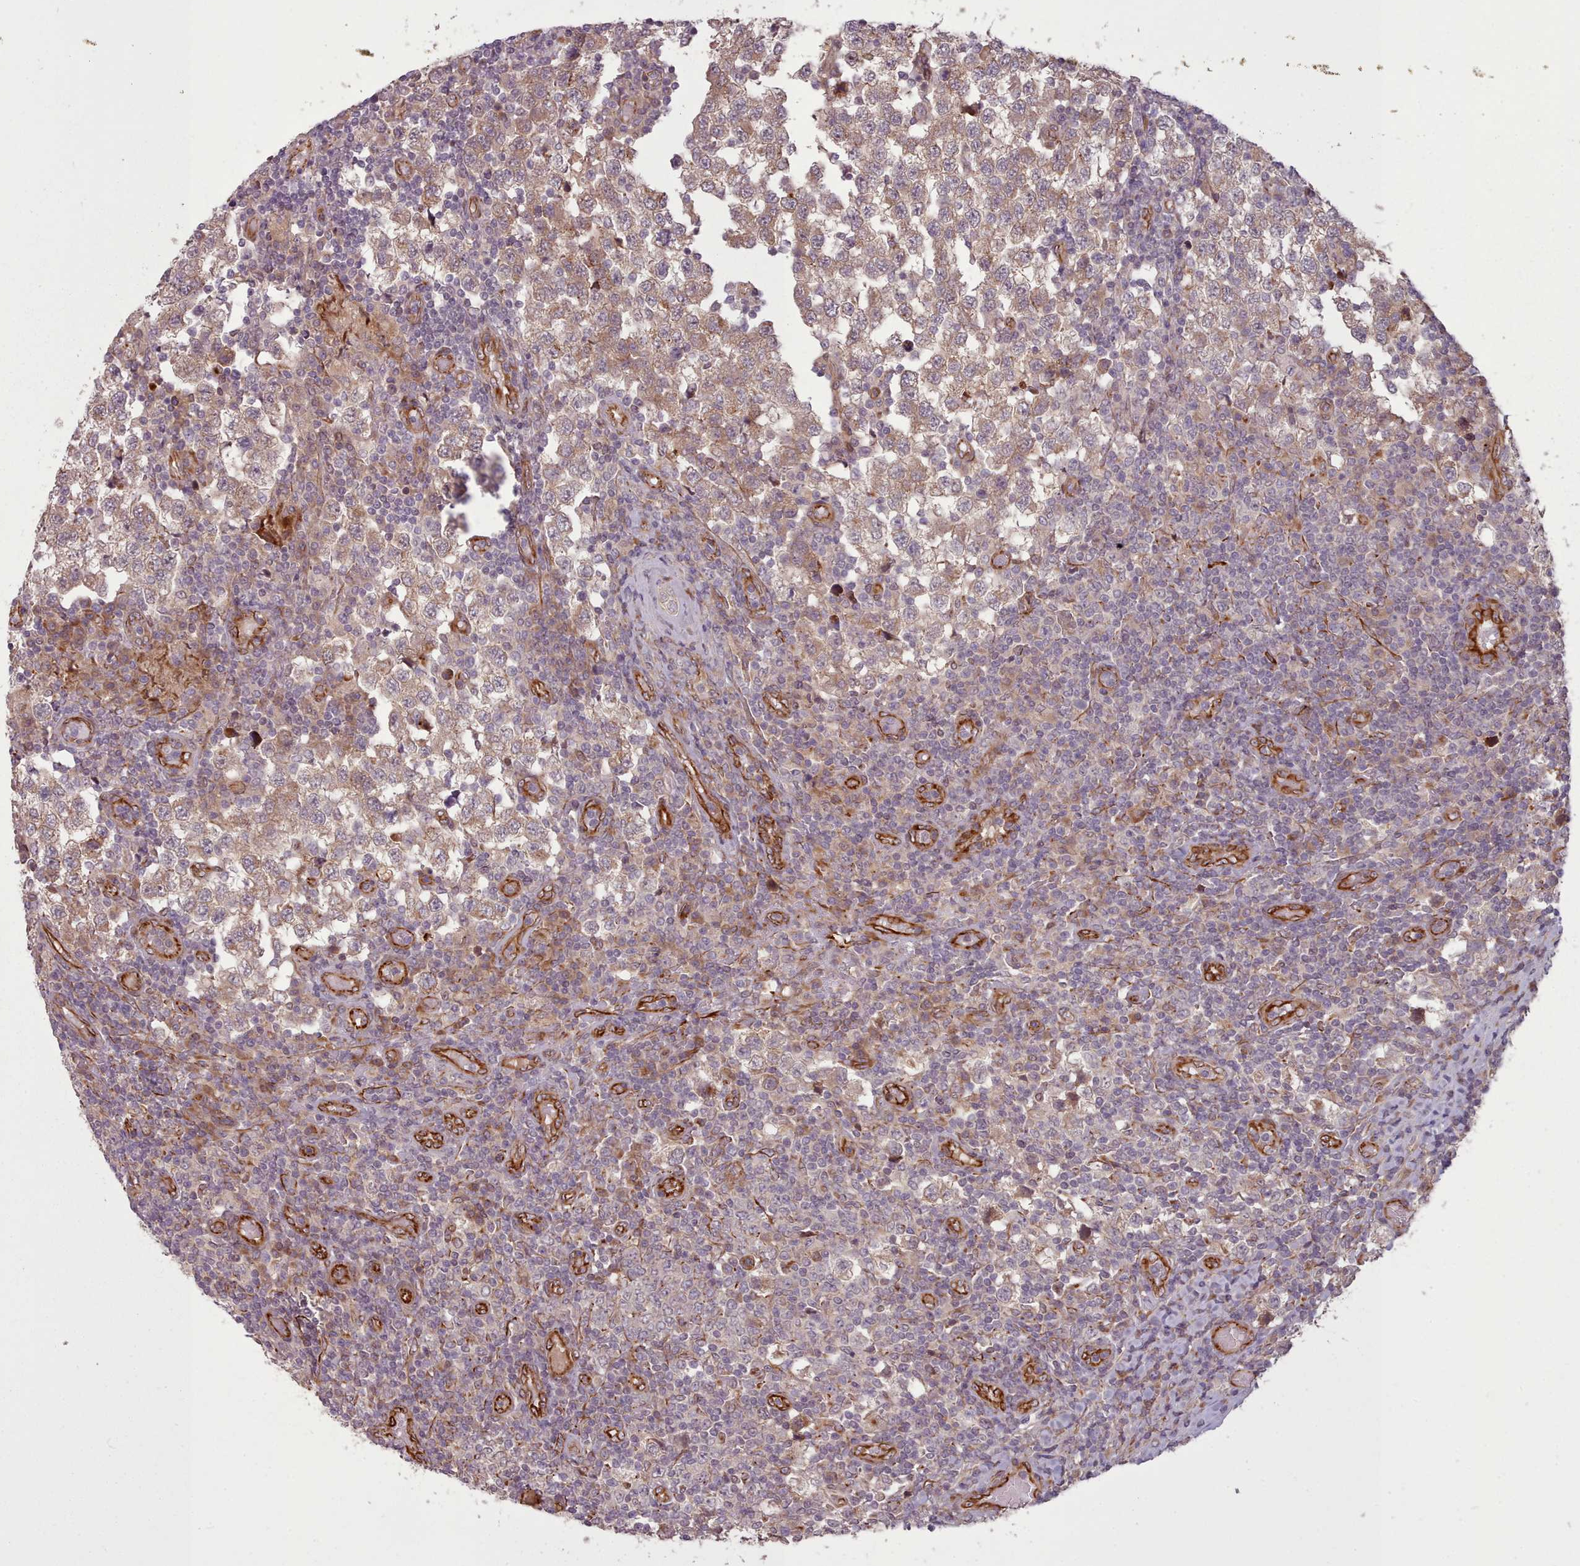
{"staining": {"intensity": "moderate", "quantity": ">75%", "location": "cytoplasmic/membranous"}, "tissue": "testis cancer", "cell_type": "Tumor cells", "image_type": "cancer", "snomed": [{"axis": "morphology", "description": "Seminoma, NOS"}, {"axis": "topography", "description": "Testis"}], "caption": "DAB (3,3'-diaminobenzidine) immunohistochemical staining of seminoma (testis) displays moderate cytoplasmic/membranous protein positivity in approximately >75% of tumor cells.", "gene": "GBGT1", "patient": {"sex": "male", "age": 34}}